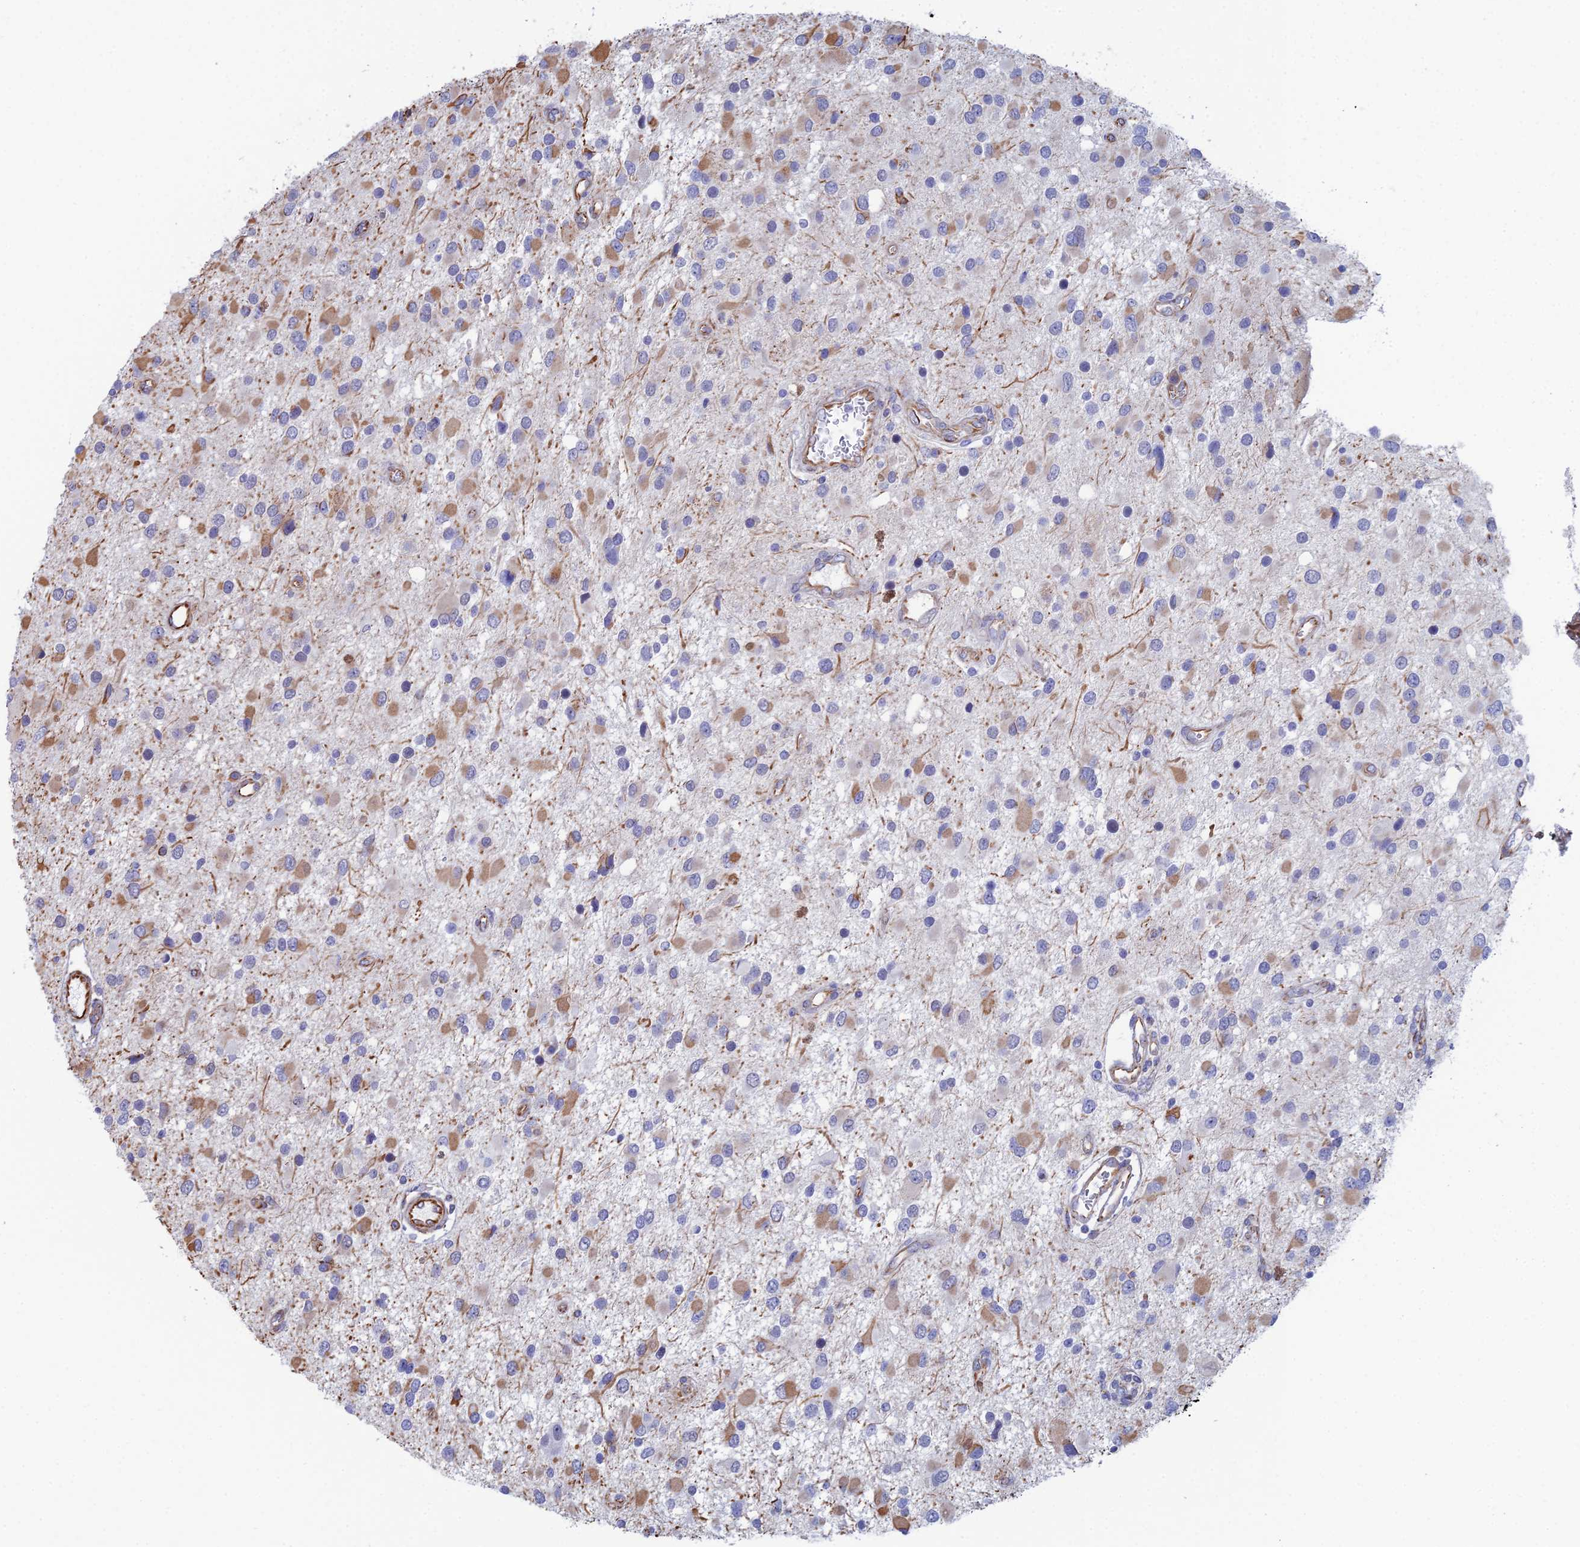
{"staining": {"intensity": "moderate", "quantity": "<25%", "location": "cytoplasmic/membranous"}, "tissue": "glioma", "cell_type": "Tumor cells", "image_type": "cancer", "snomed": [{"axis": "morphology", "description": "Glioma, malignant, High grade"}, {"axis": "topography", "description": "Brain"}], "caption": "Protein staining displays moderate cytoplasmic/membranous positivity in about <25% of tumor cells in glioma.", "gene": "CLVS2", "patient": {"sex": "male", "age": 53}}